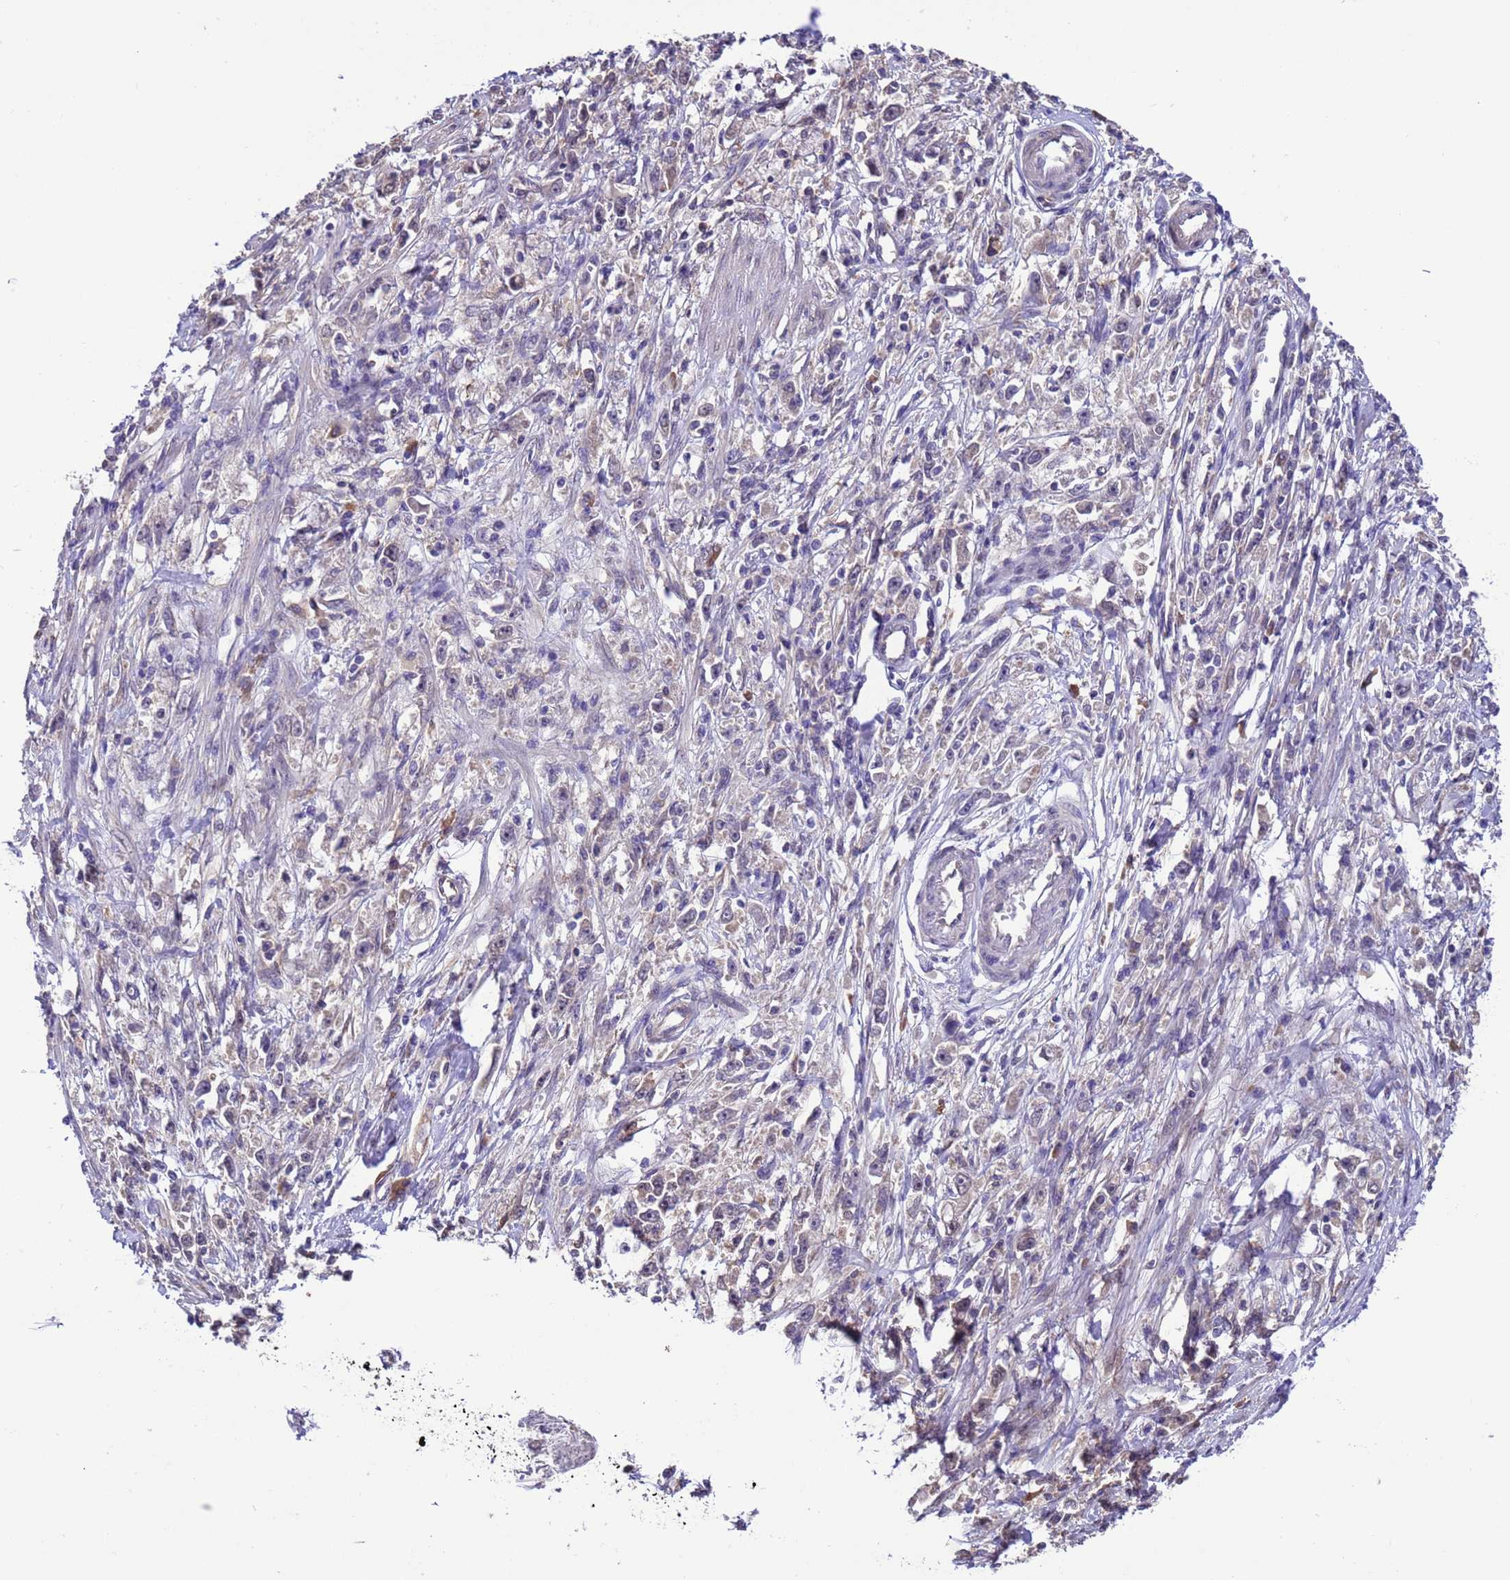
{"staining": {"intensity": "negative", "quantity": "none", "location": "none"}, "tissue": "stomach cancer", "cell_type": "Tumor cells", "image_type": "cancer", "snomed": [{"axis": "morphology", "description": "Adenocarcinoma, NOS"}, {"axis": "topography", "description": "Stomach"}], "caption": "Human stomach adenocarcinoma stained for a protein using immunohistochemistry (IHC) displays no staining in tumor cells.", "gene": "ZFP69B", "patient": {"sex": "female", "age": 59}}